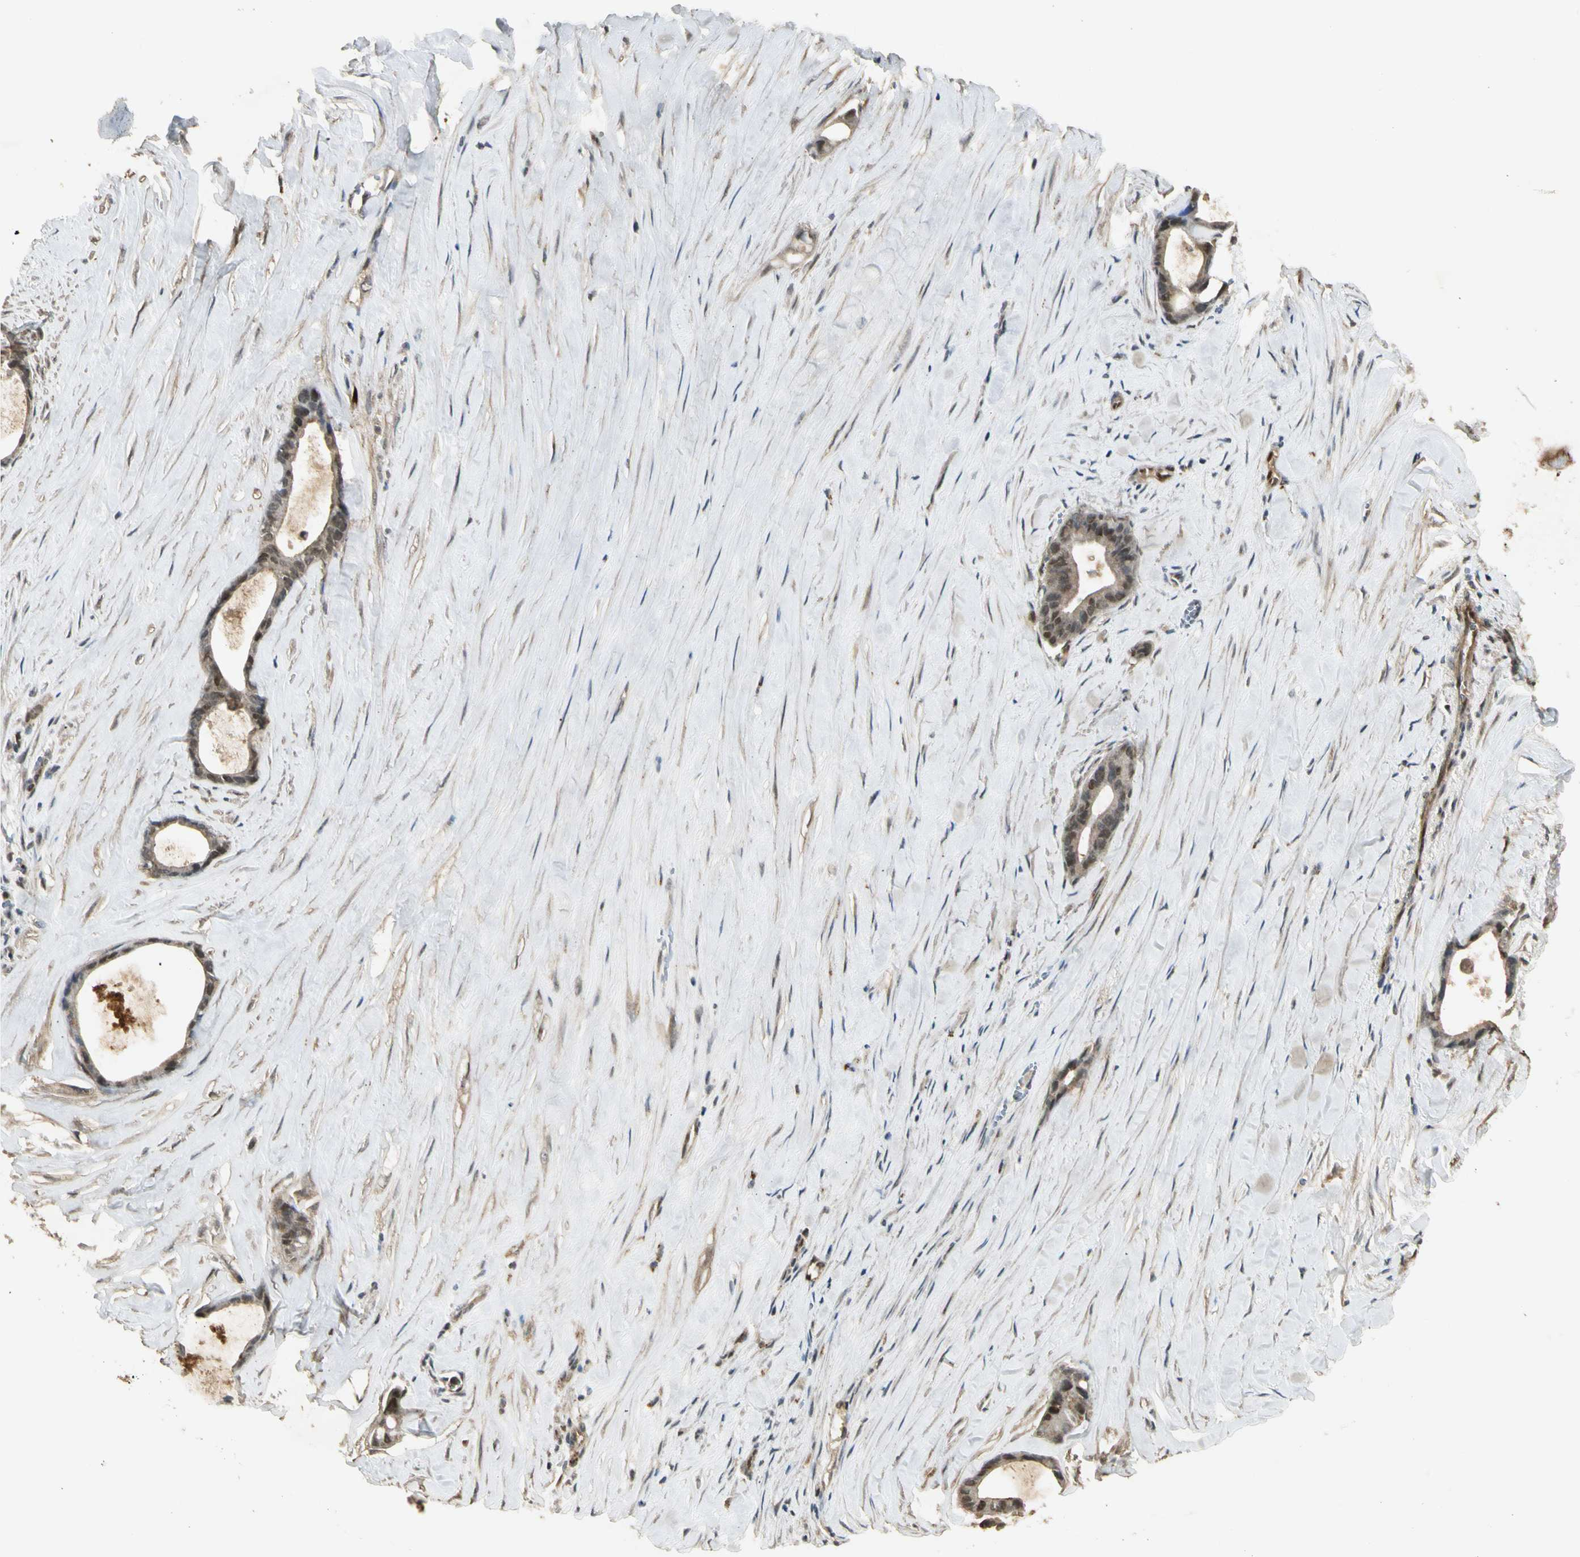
{"staining": {"intensity": "moderate", "quantity": ">75%", "location": "nuclear"}, "tissue": "liver cancer", "cell_type": "Tumor cells", "image_type": "cancer", "snomed": [{"axis": "morphology", "description": "Cholangiocarcinoma"}, {"axis": "topography", "description": "Liver"}], "caption": "IHC micrograph of human liver cancer stained for a protein (brown), which shows medium levels of moderate nuclear expression in about >75% of tumor cells.", "gene": "GMEB2", "patient": {"sex": "female", "age": 55}}